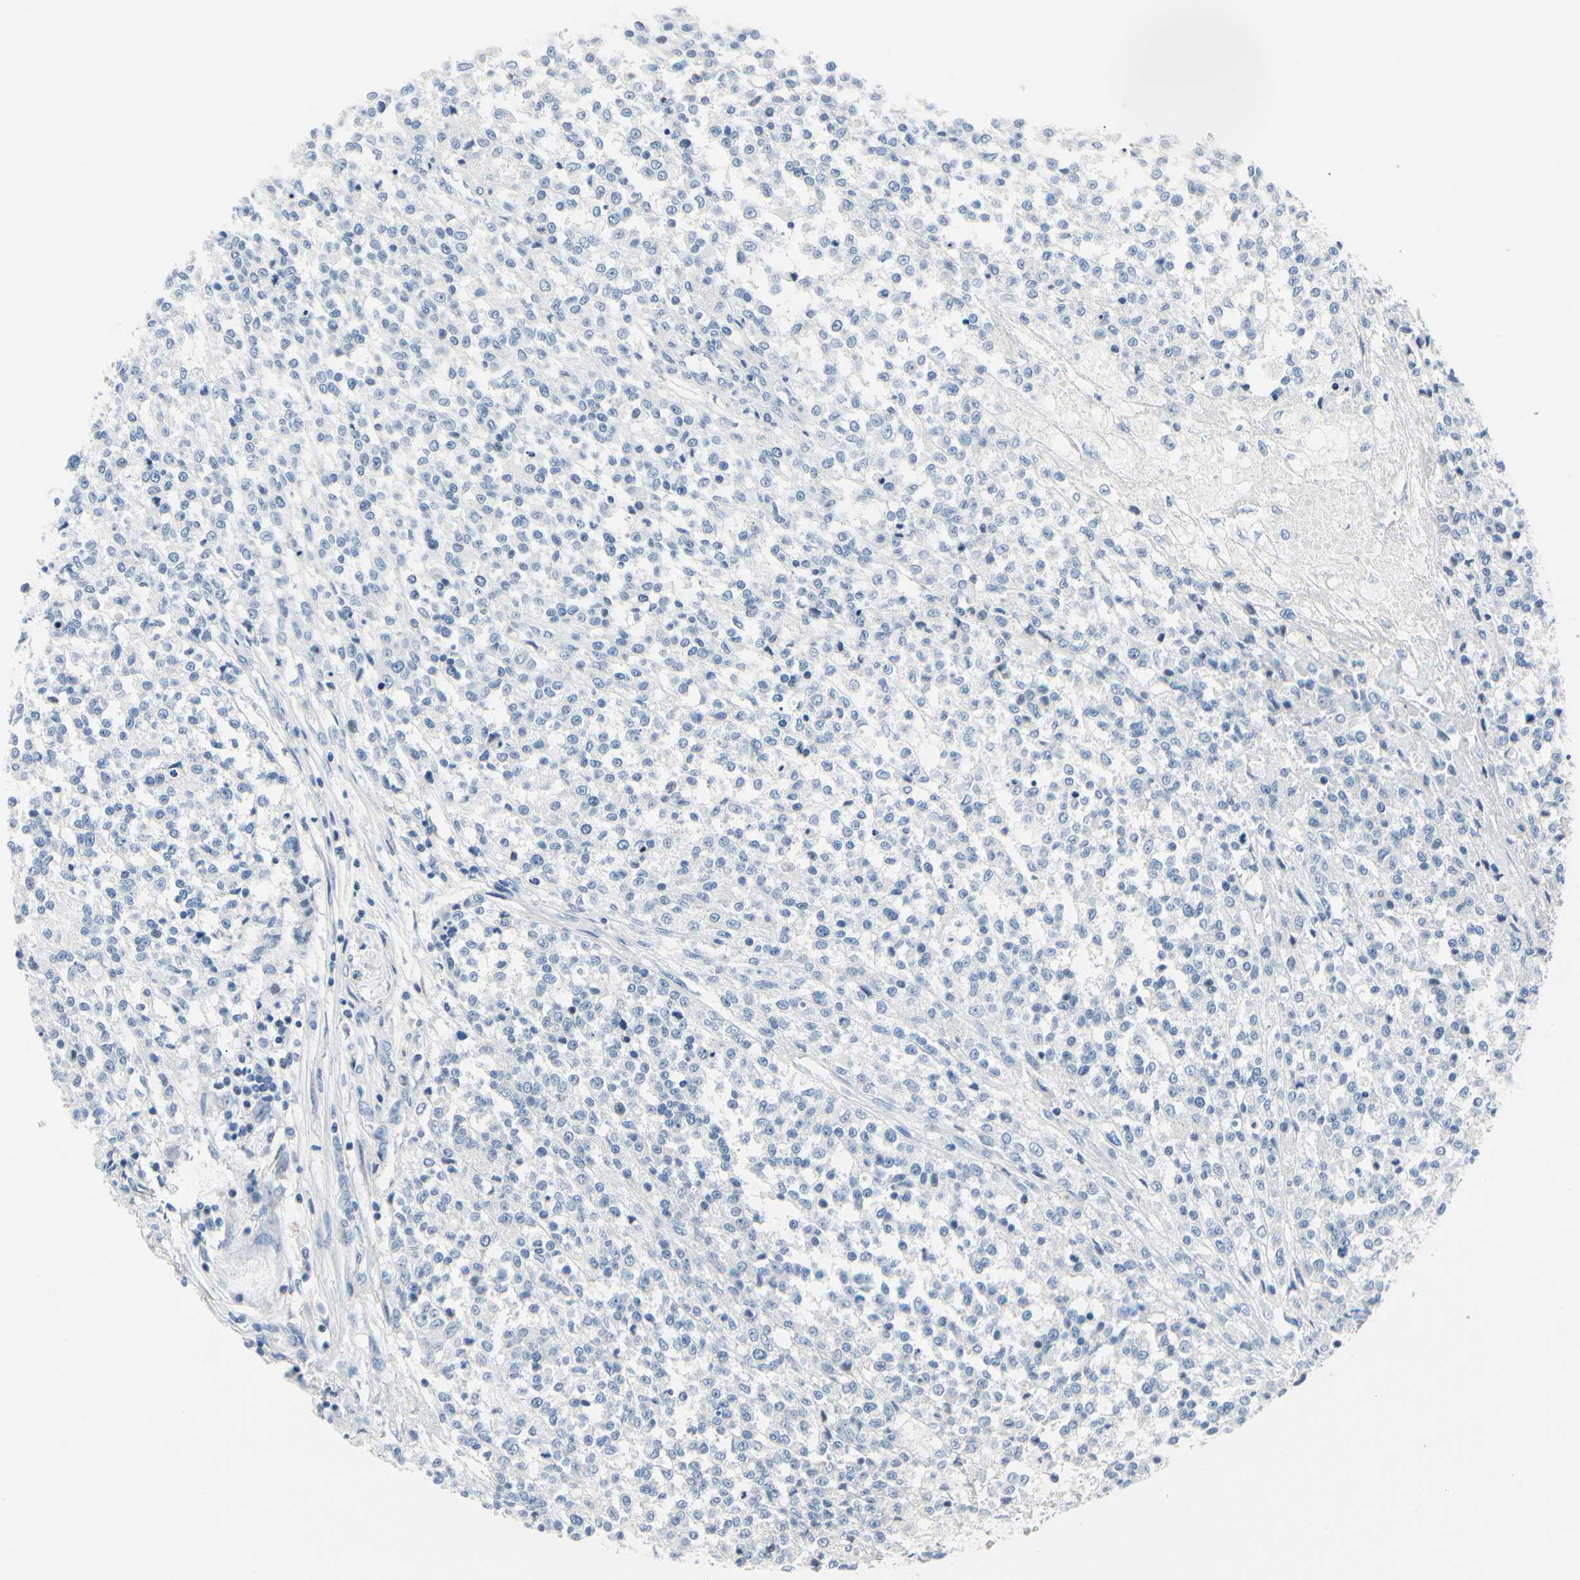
{"staining": {"intensity": "negative", "quantity": "none", "location": "none"}, "tissue": "testis cancer", "cell_type": "Tumor cells", "image_type": "cancer", "snomed": [{"axis": "morphology", "description": "Seminoma, NOS"}, {"axis": "topography", "description": "Testis"}], "caption": "Tumor cells show no significant protein staining in testis cancer.", "gene": "MUC5B", "patient": {"sex": "male", "age": 59}}